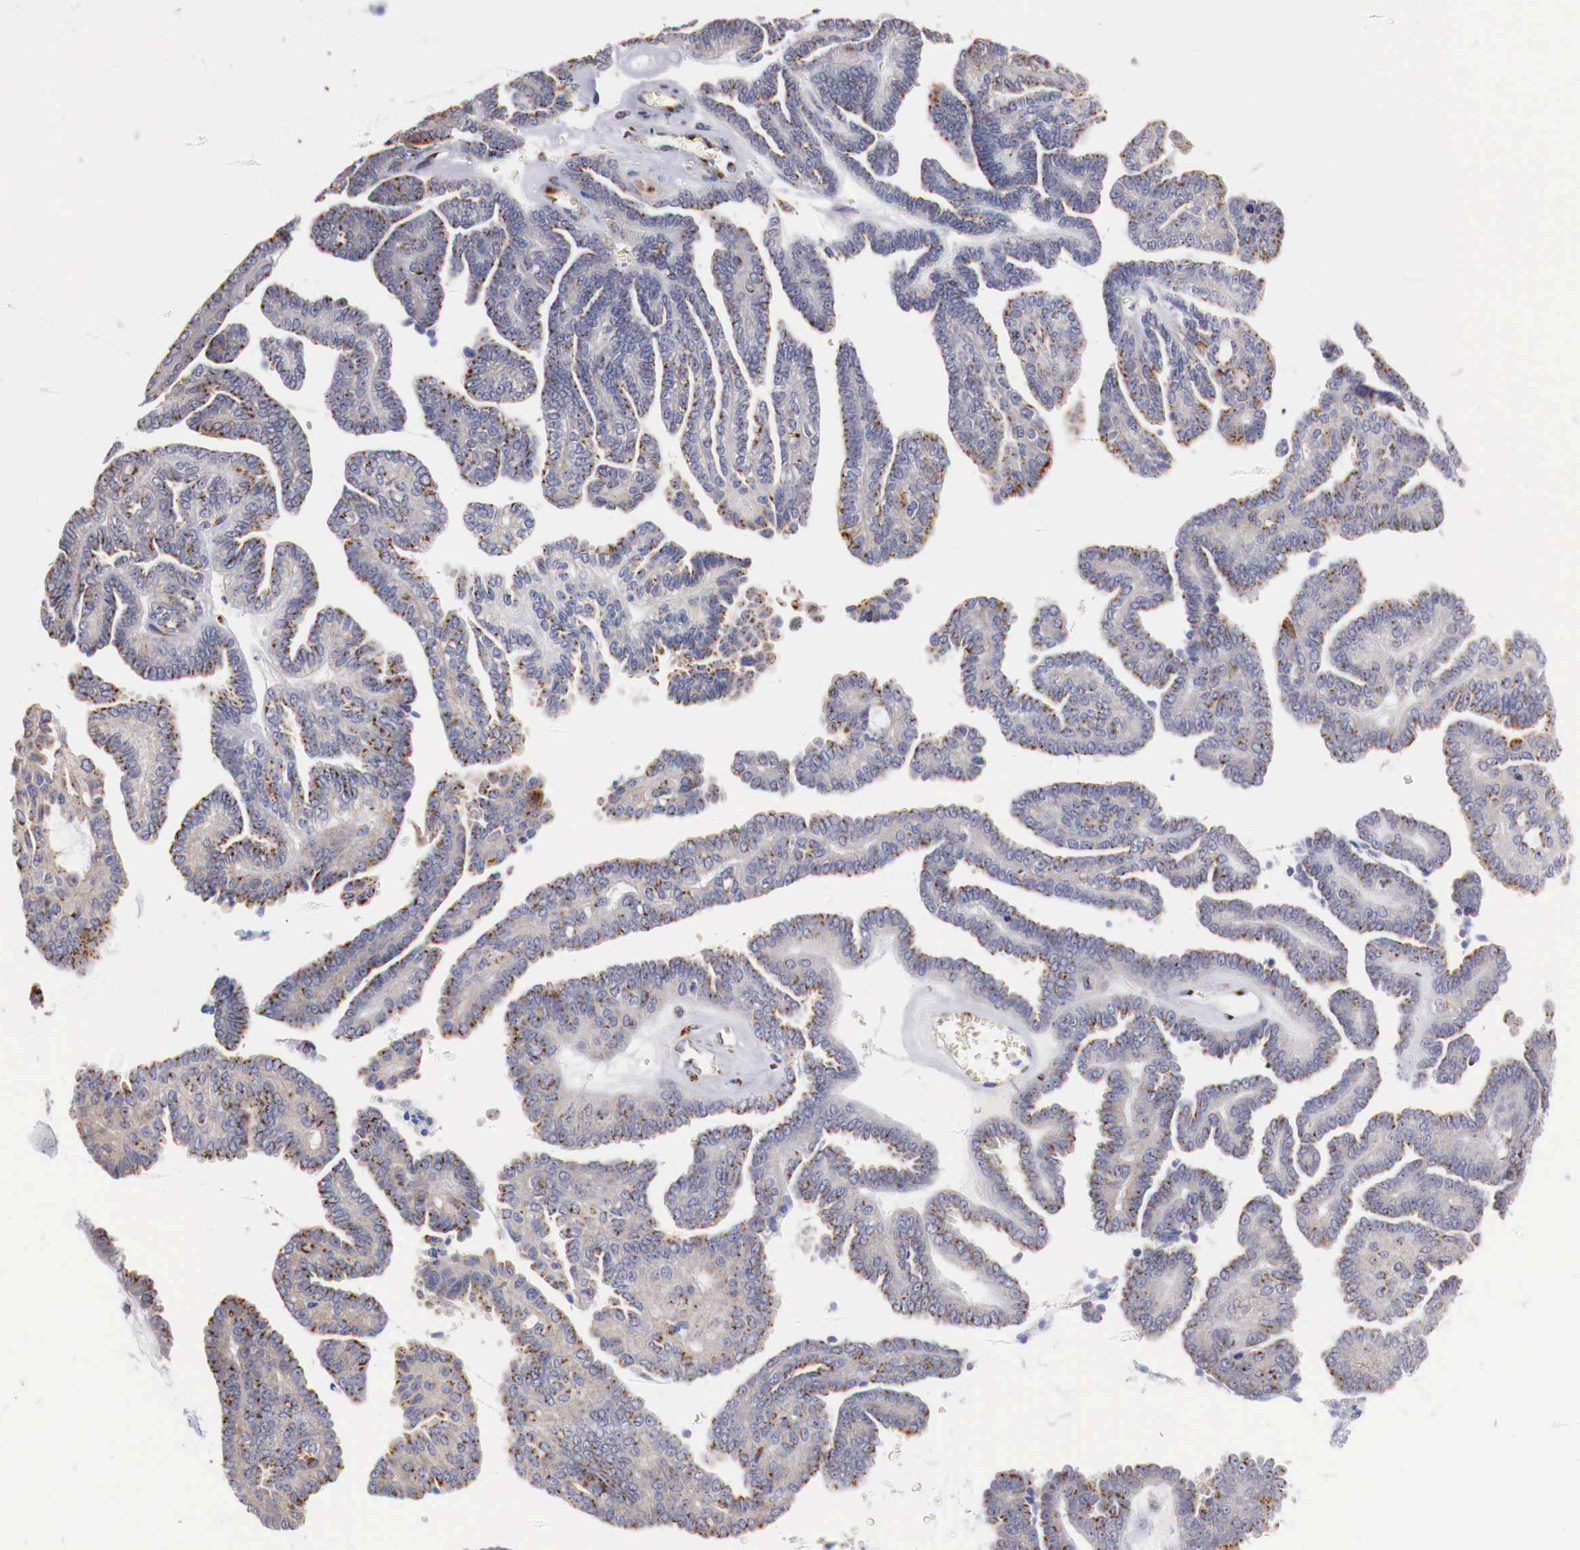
{"staining": {"intensity": "moderate", "quantity": "25%-75%", "location": "cytoplasmic/membranous"}, "tissue": "ovarian cancer", "cell_type": "Tumor cells", "image_type": "cancer", "snomed": [{"axis": "morphology", "description": "Cystadenocarcinoma, serous, NOS"}, {"axis": "topography", "description": "Ovary"}], "caption": "Immunohistochemistry (IHC) staining of serous cystadenocarcinoma (ovarian), which reveals medium levels of moderate cytoplasmic/membranous expression in approximately 25%-75% of tumor cells indicating moderate cytoplasmic/membranous protein expression. The staining was performed using DAB (3,3'-diaminobenzidine) (brown) for protein detection and nuclei were counterstained in hematoxylin (blue).", "gene": "SYAP1", "patient": {"sex": "female", "age": 71}}